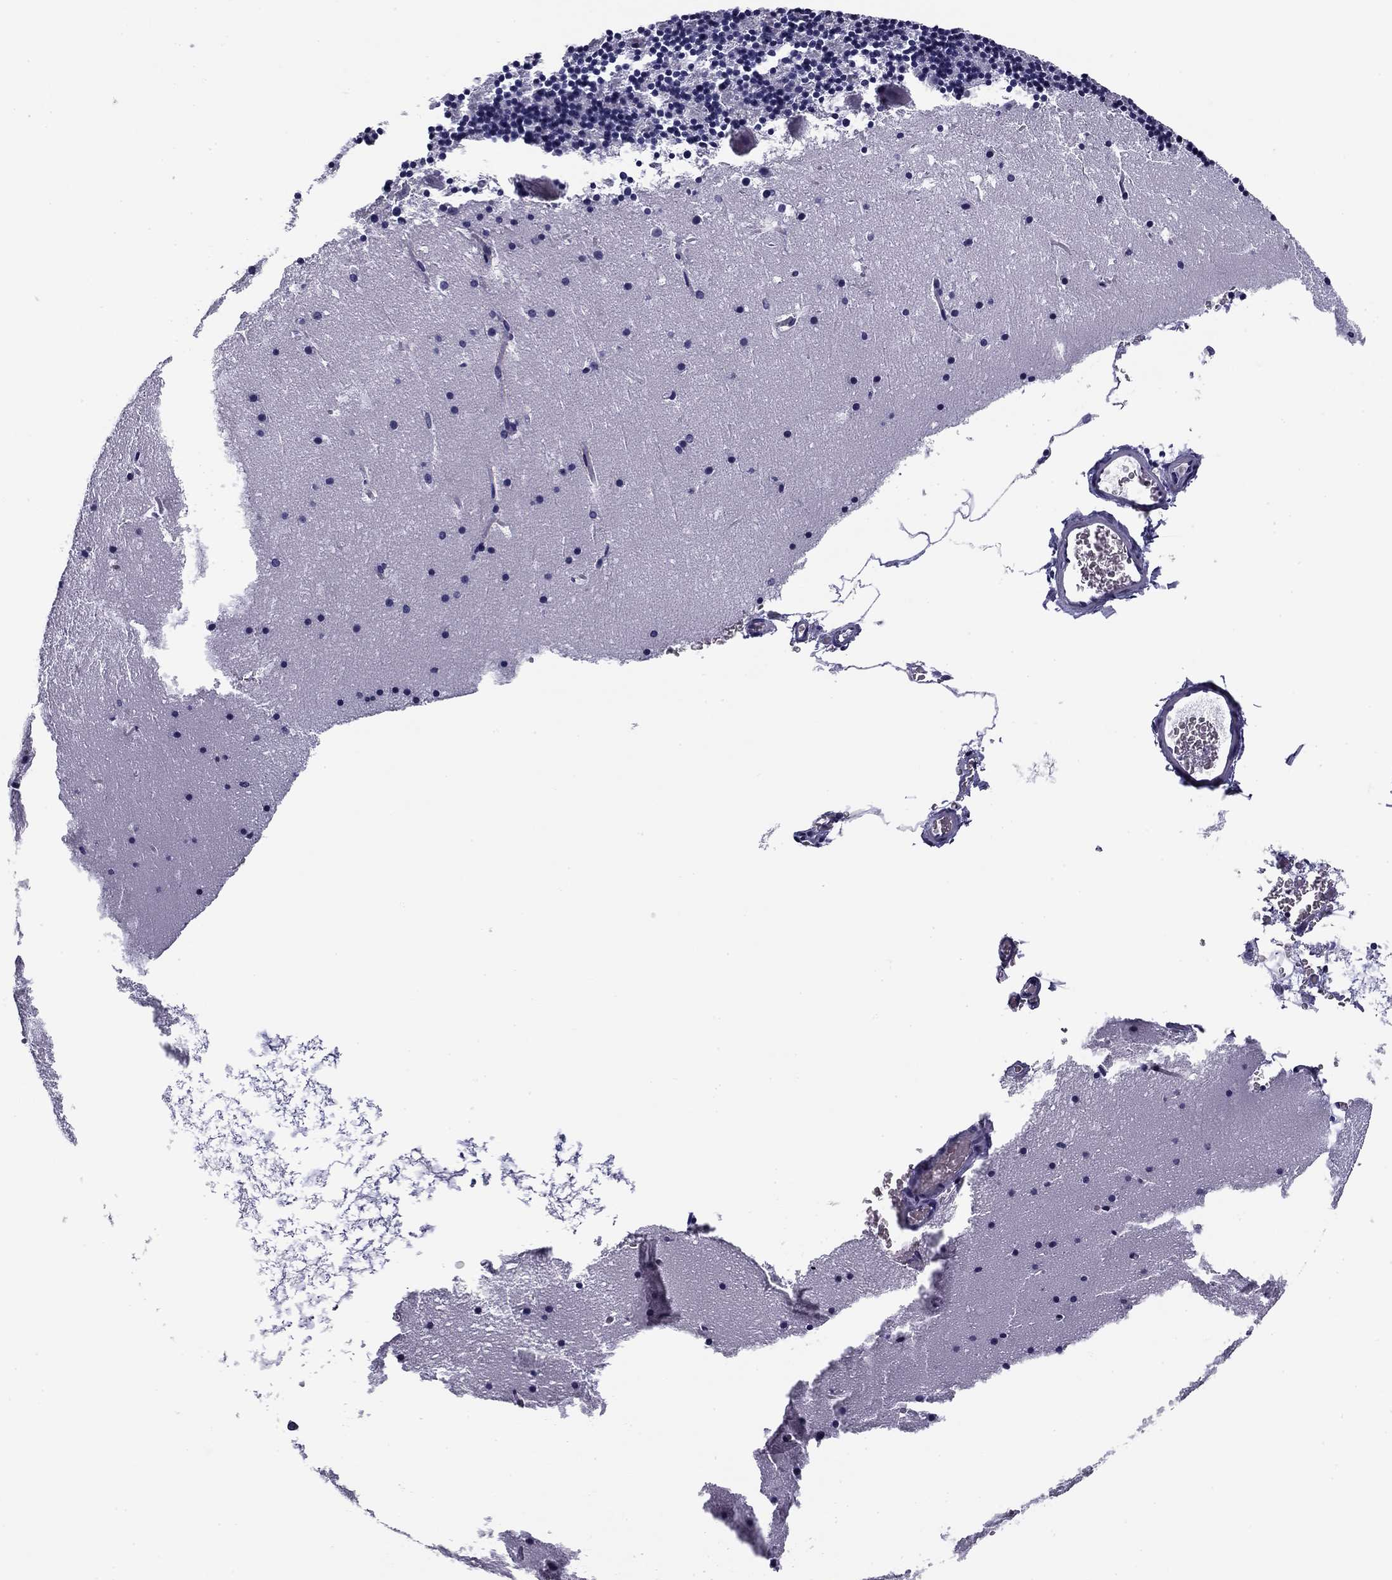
{"staining": {"intensity": "negative", "quantity": "none", "location": "none"}, "tissue": "cerebellum", "cell_type": "Cells in granular layer", "image_type": "normal", "snomed": [{"axis": "morphology", "description": "Normal tissue, NOS"}, {"axis": "topography", "description": "Cerebellum"}], "caption": "Cells in granular layer show no significant staining in benign cerebellum.", "gene": "TMED3", "patient": {"sex": "male", "age": 37}}